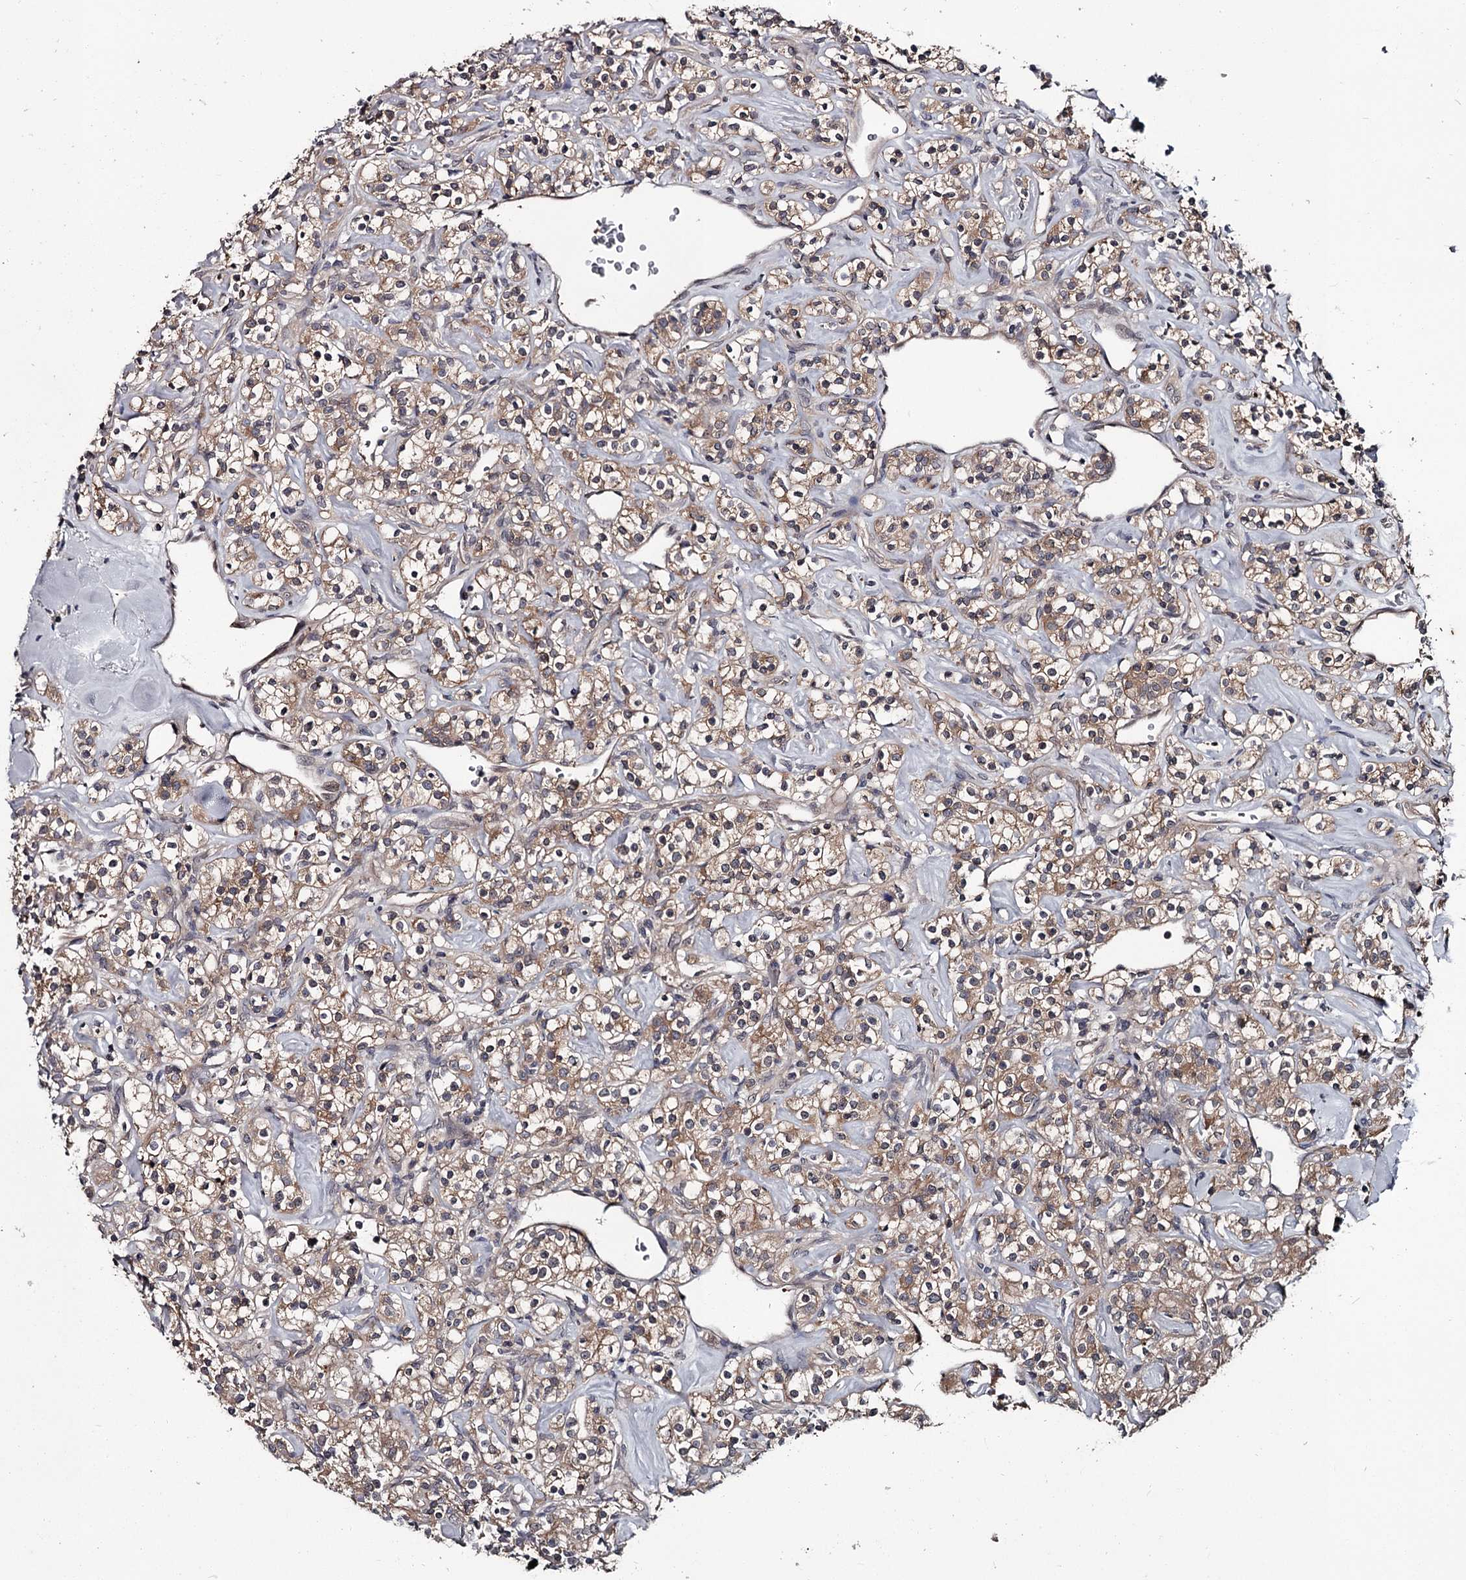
{"staining": {"intensity": "weak", "quantity": ">75%", "location": "cytoplasmic/membranous"}, "tissue": "renal cancer", "cell_type": "Tumor cells", "image_type": "cancer", "snomed": [{"axis": "morphology", "description": "Adenocarcinoma, NOS"}, {"axis": "topography", "description": "Kidney"}], "caption": "Protein analysis of adenocarcinoma (renal) tissue demonstrates weak cytoplasmic/membranous positivity in approximately >75% of tumor cells.", "gene": "DAO", "patient": {"sex": "male", "age": 77}}